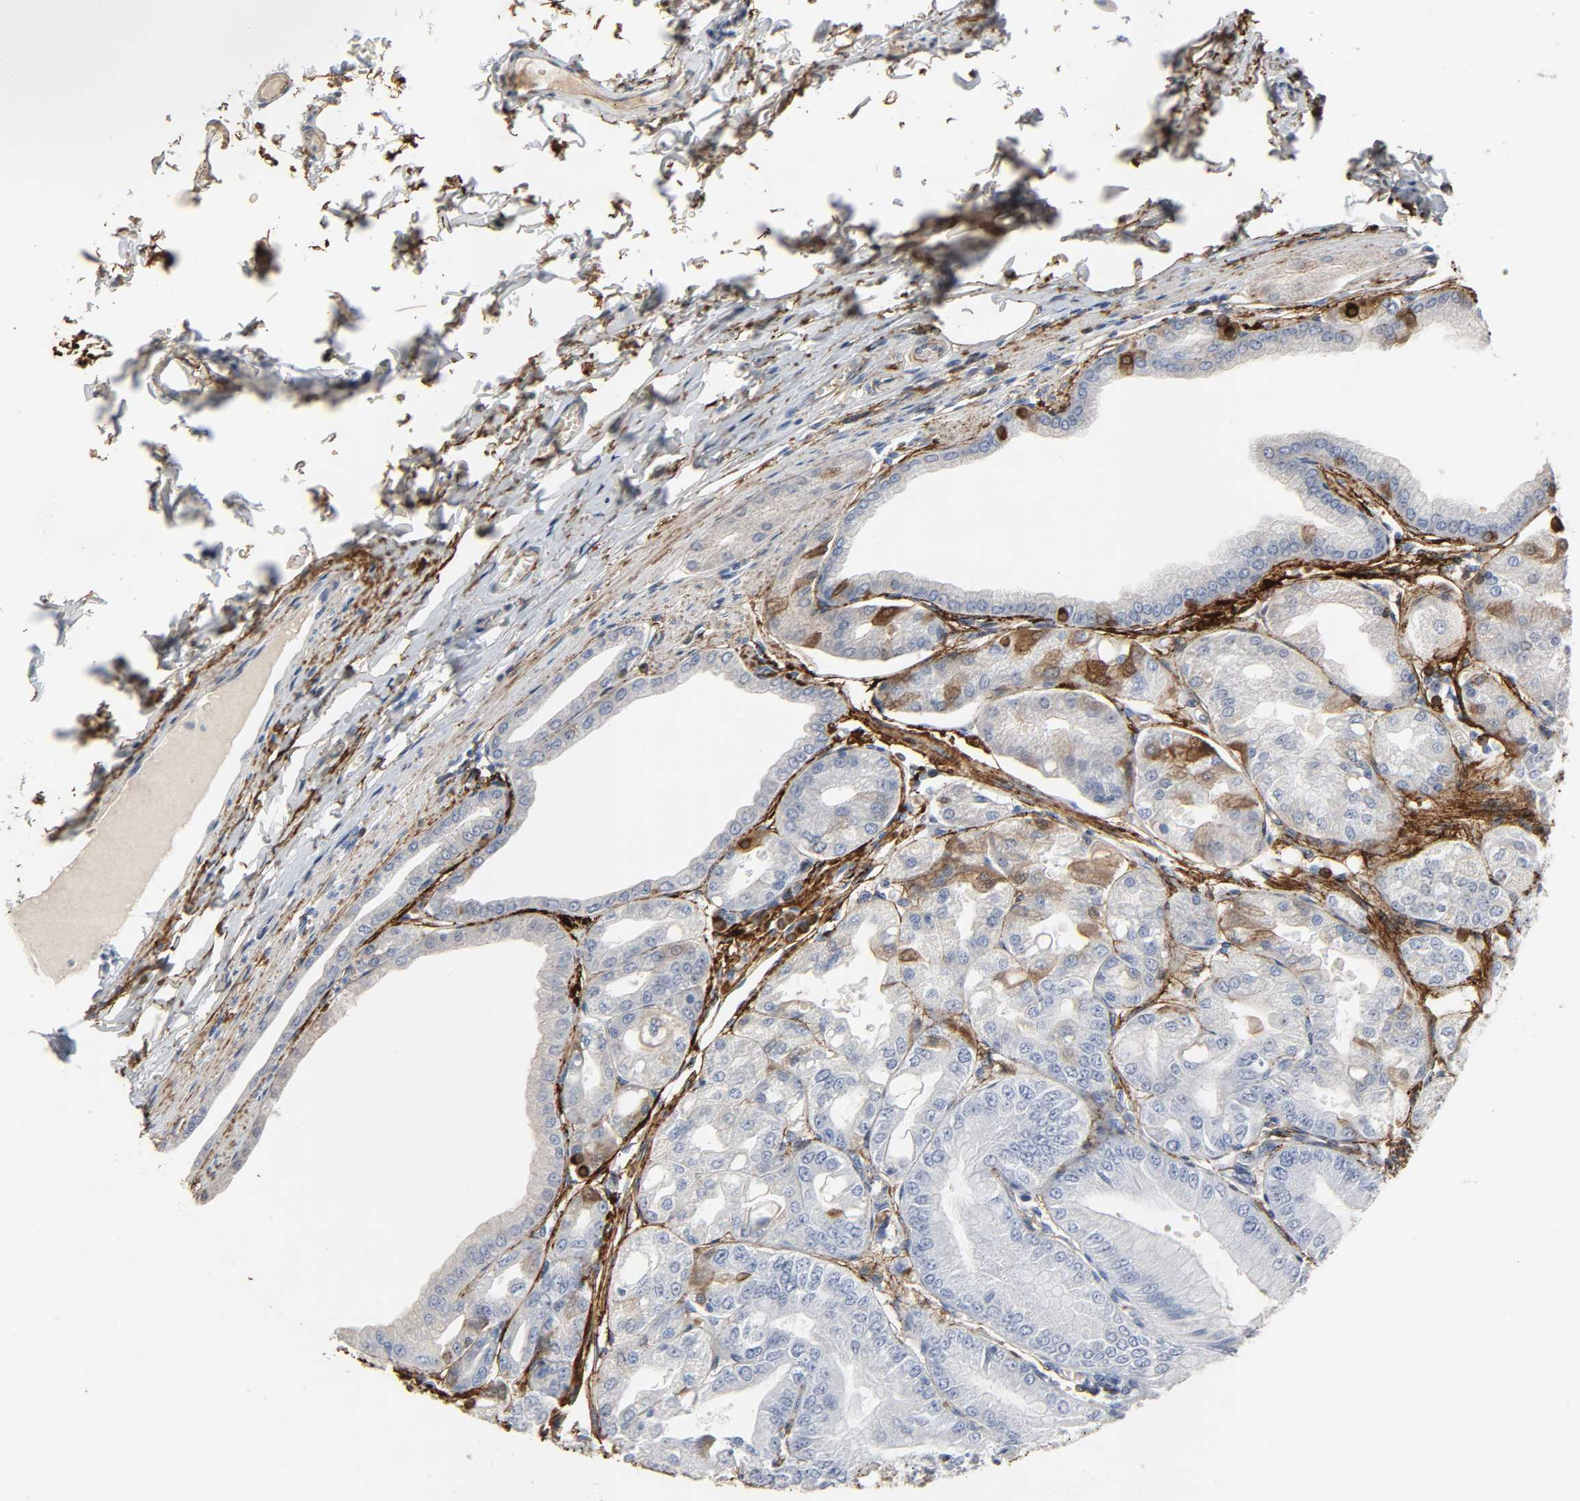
{"staining": {"intensity": "moderate", "quantity": "<25%", "location": "cytoplasmic/membranous"}, "tissue": "stomach", "cell_type": "Glandular cells", "image_type": "normal", "snomed": [{"axis": "morphology", "description": "Normal tissue, NOS"}, {"axis": "topography", "description": "Stomach, lower"}], "caption": "Stomach stained for a protein (brown) demonstrates moderate cytoplasmic/membranous positive expression in approximately <25% of glandular cells.", "gene": "FBLN5", "patient": {"sex": "male", "age": 71}}